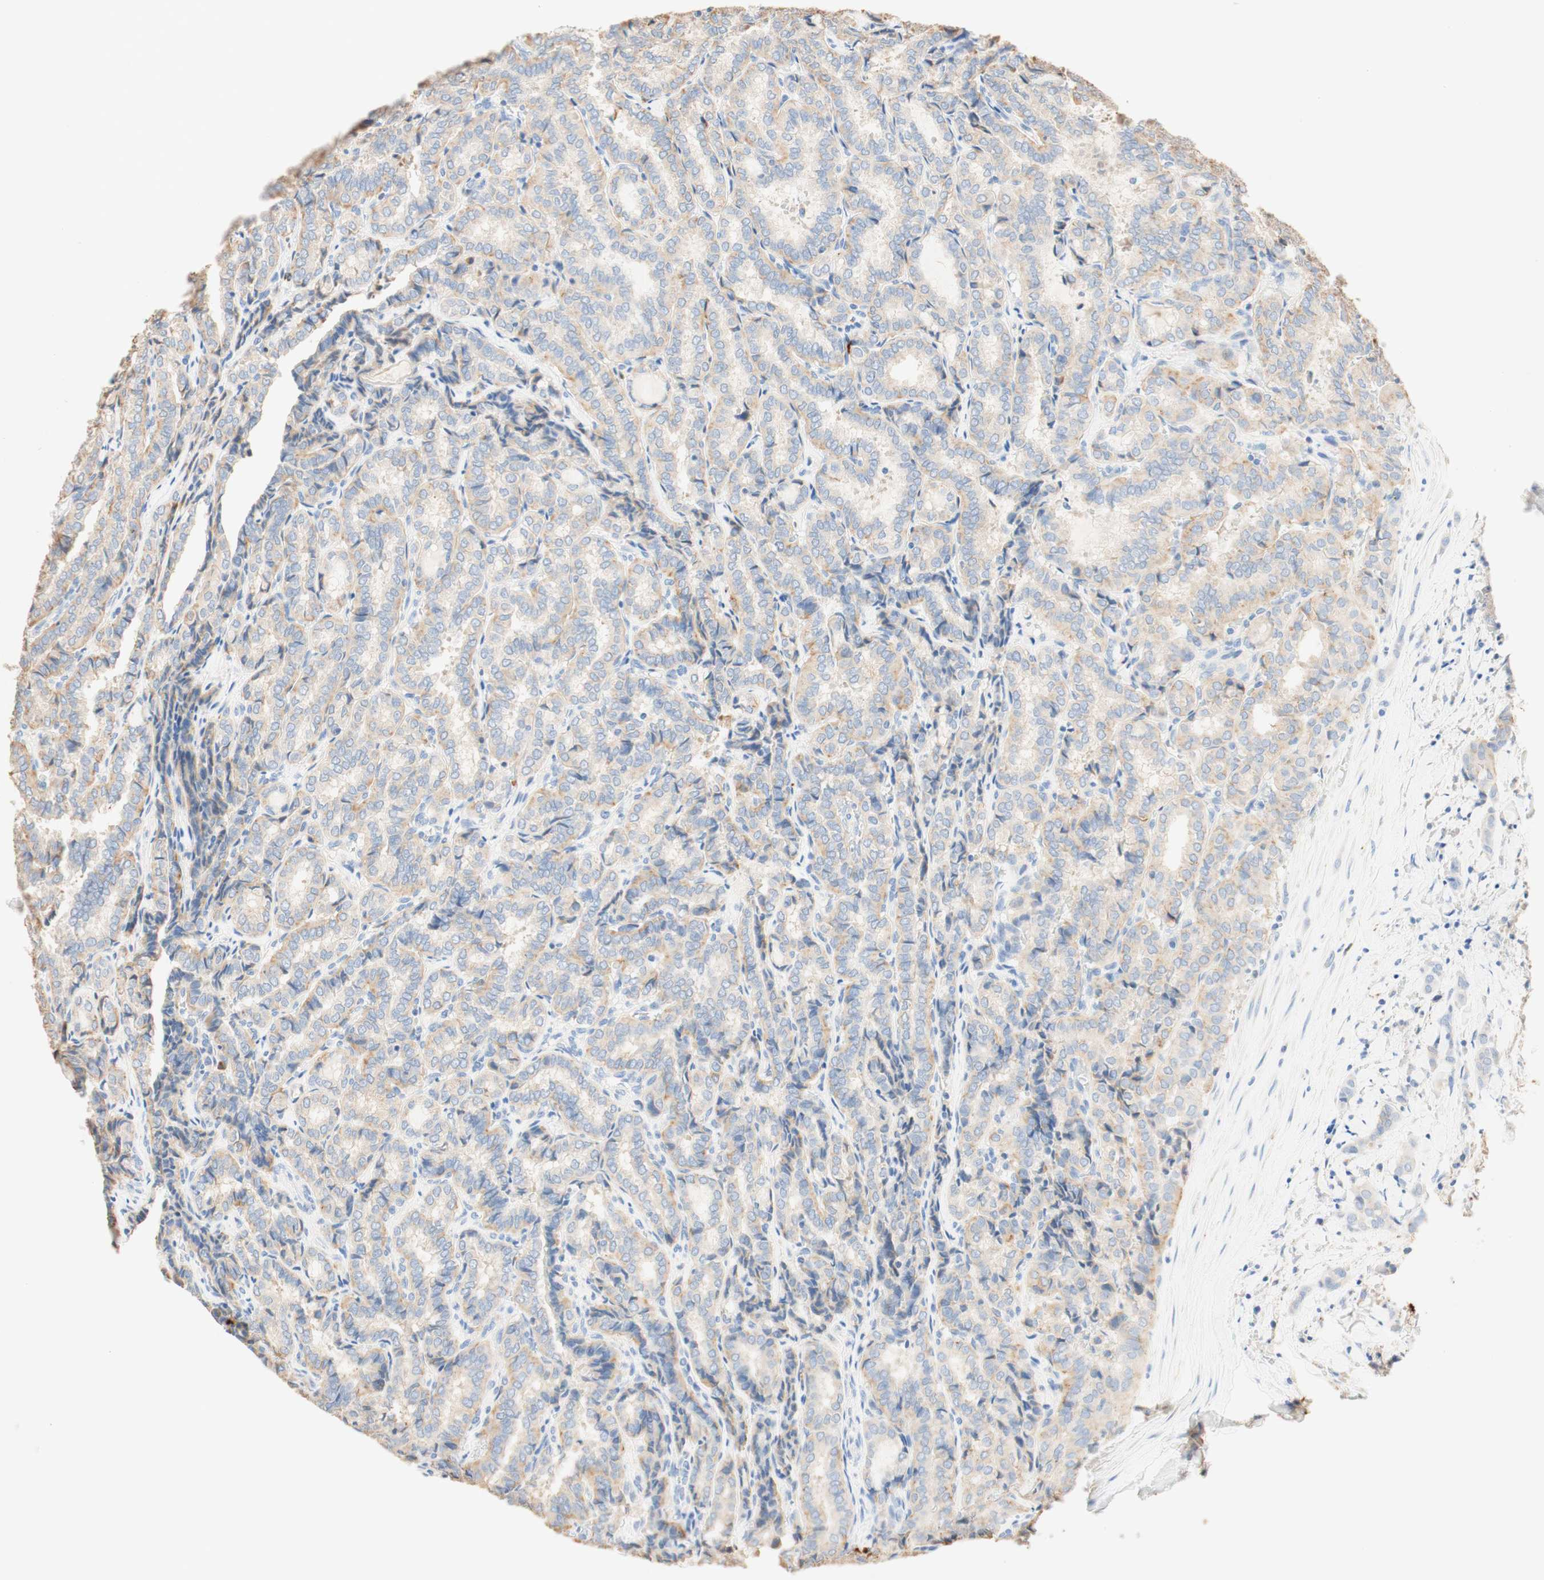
{"staining": {"intensity": "weak", "quantity": "25%-75%", "location": "cytoplasmic/membranous"}, "tissue": "thyroid cancer", "cell_type": "Tumor cells", "image_type": "cancer", "snomed": [{"axis": "morphology", "description": "Normal tissue, NOS"}, {"axis": "morphology", "description": "Papillary adenocarcinoma, NOS"}, {"axis": "topography", "description": "Thyroid gland"}], "caption": "Tumor cells reveal low levels of weak cytoplasmic/membranous positivity in about 25%-75% of cells in human thyroid papillary adenocarcinoma. (brown staining indicates protein expression, while blue staining denotes nuclei).", "gene": "CD63", "patient": {"sex": "female", "age": 30}}